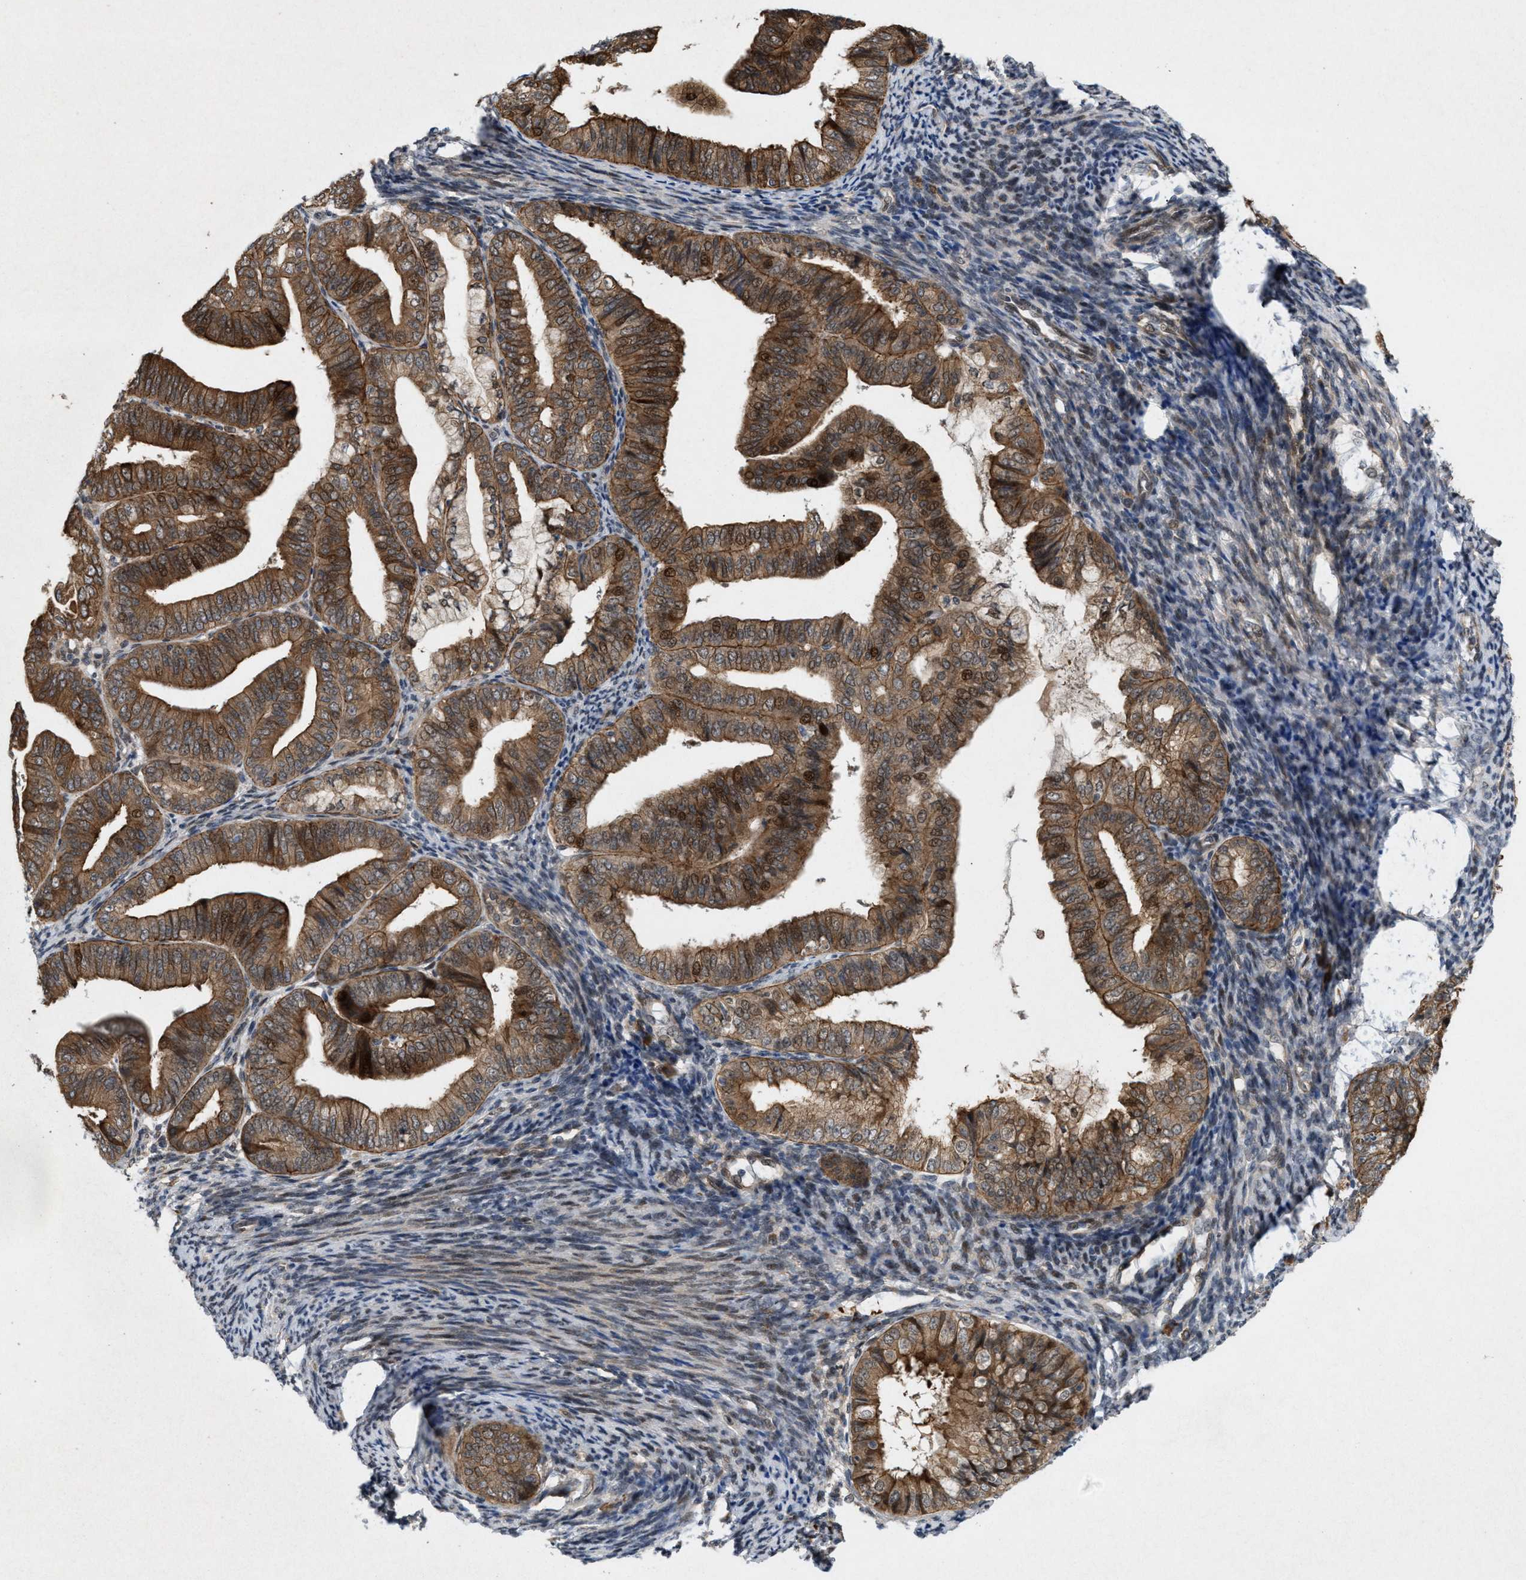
{"staining": {"intensity": "moderate", "quantity": ">75%", "location": "cytoplasmic/membranous,nuclear"}, "tissue": "endometrial cancer", "cell_type": "Tumor cells", "image_type": "cancer", "snomed": [{"axis": "morphology", "description": "Adenocarcinoma, NOS"}, {"axis": "topography", "description": "Endometrium"}], "caption": "Moderate cytoplasmic/membranous and nuclear staining is present in approximately >75% of tumor cells in endometrial cancer (adenocarcinoma).", "gene": "MFSD6", "patient": {"sex": "female", "age": 63}}